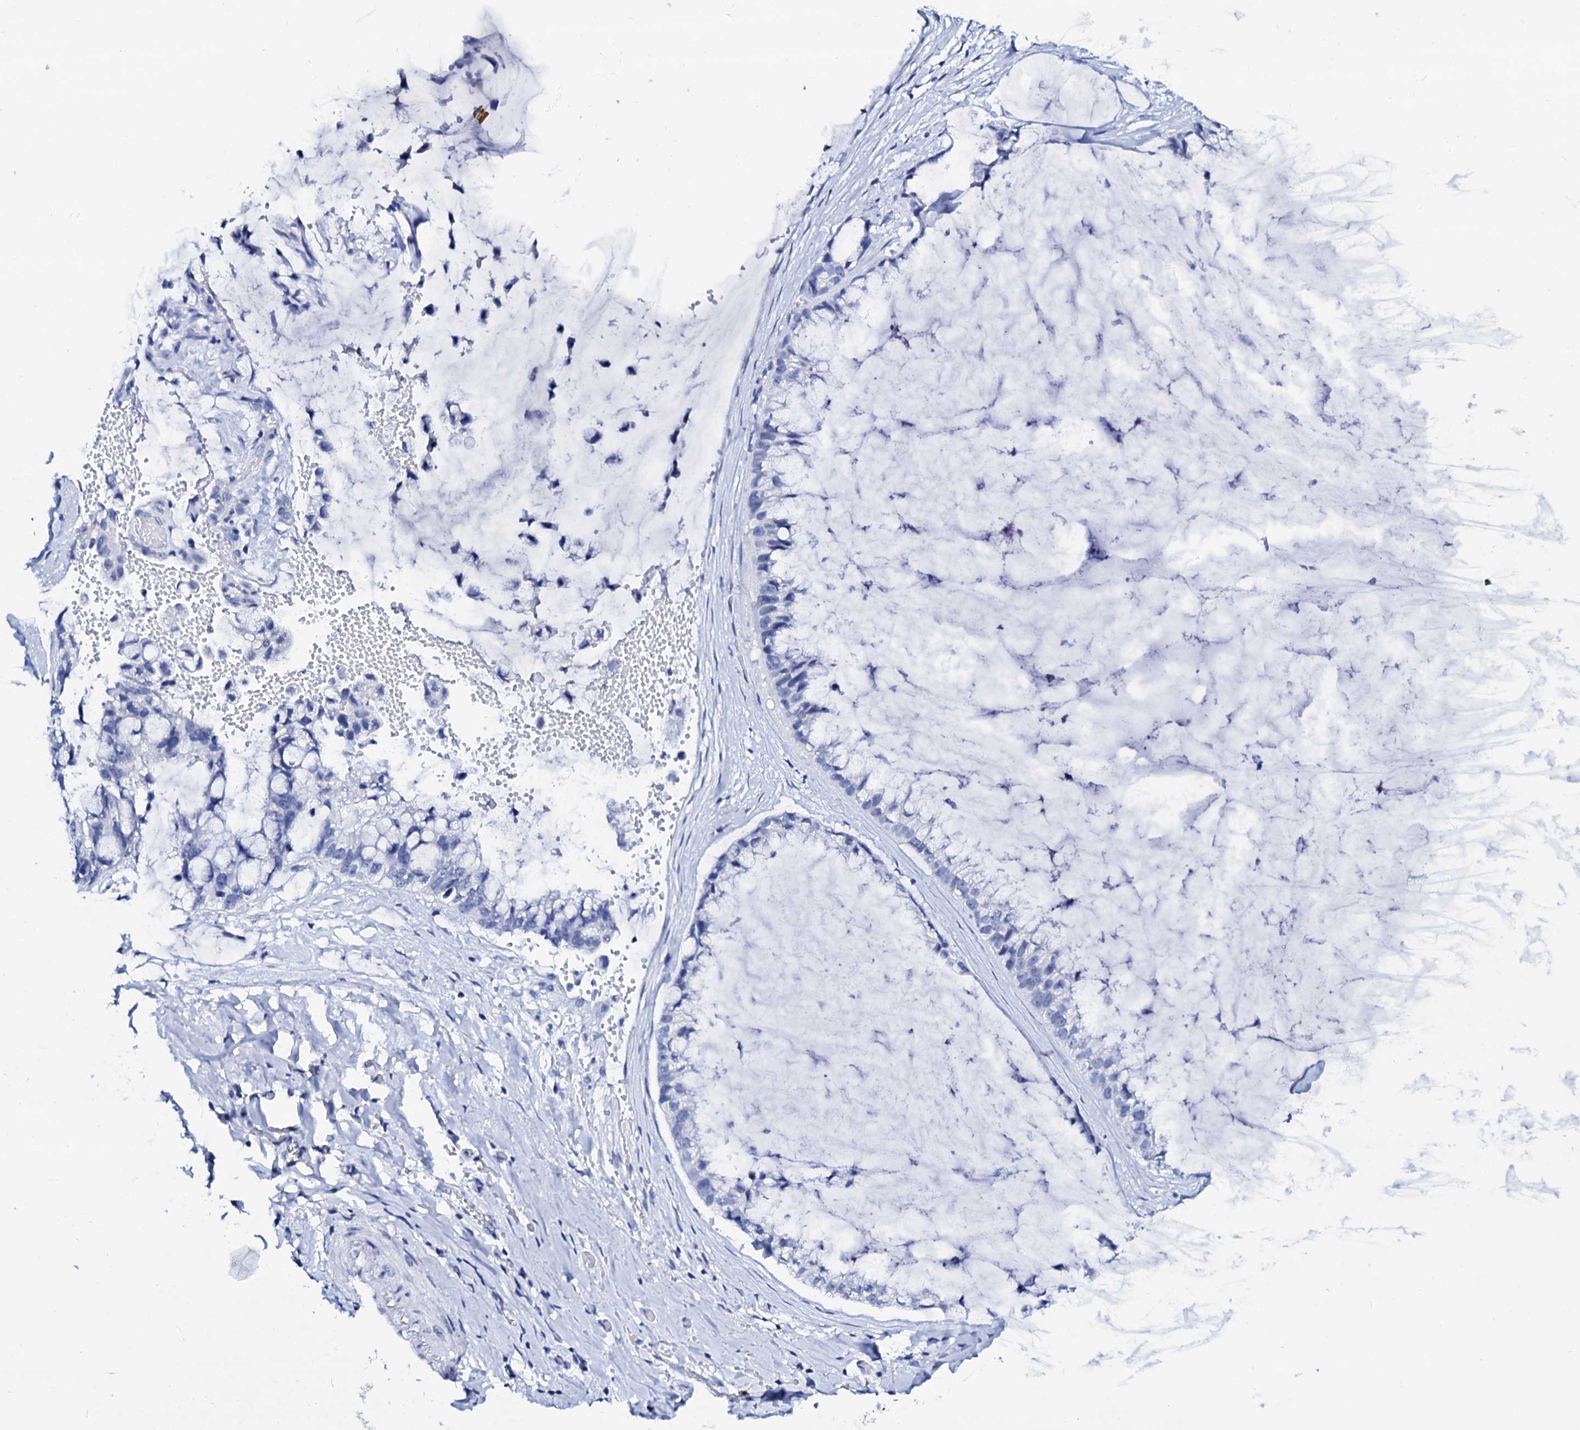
{"staining": {"intensity": "negative", "quantity": "none", "location": "none"}, "tissue": "ovarian cancer", "cell_type": "Tumor cells", "image_type": "cancer", "snomed": [{"axis": "morphology", "description": "Cystadenocarcinoma, mucinous, NOS"}, {"axis": "topography", "description": "Ovary"}], "caption": "Tumor cells show no significant positivity in mucinous cystadenocarcinoma (ovarian).", "gene": "SPATA19", "patient": {"sex": "female", "age": 39}}